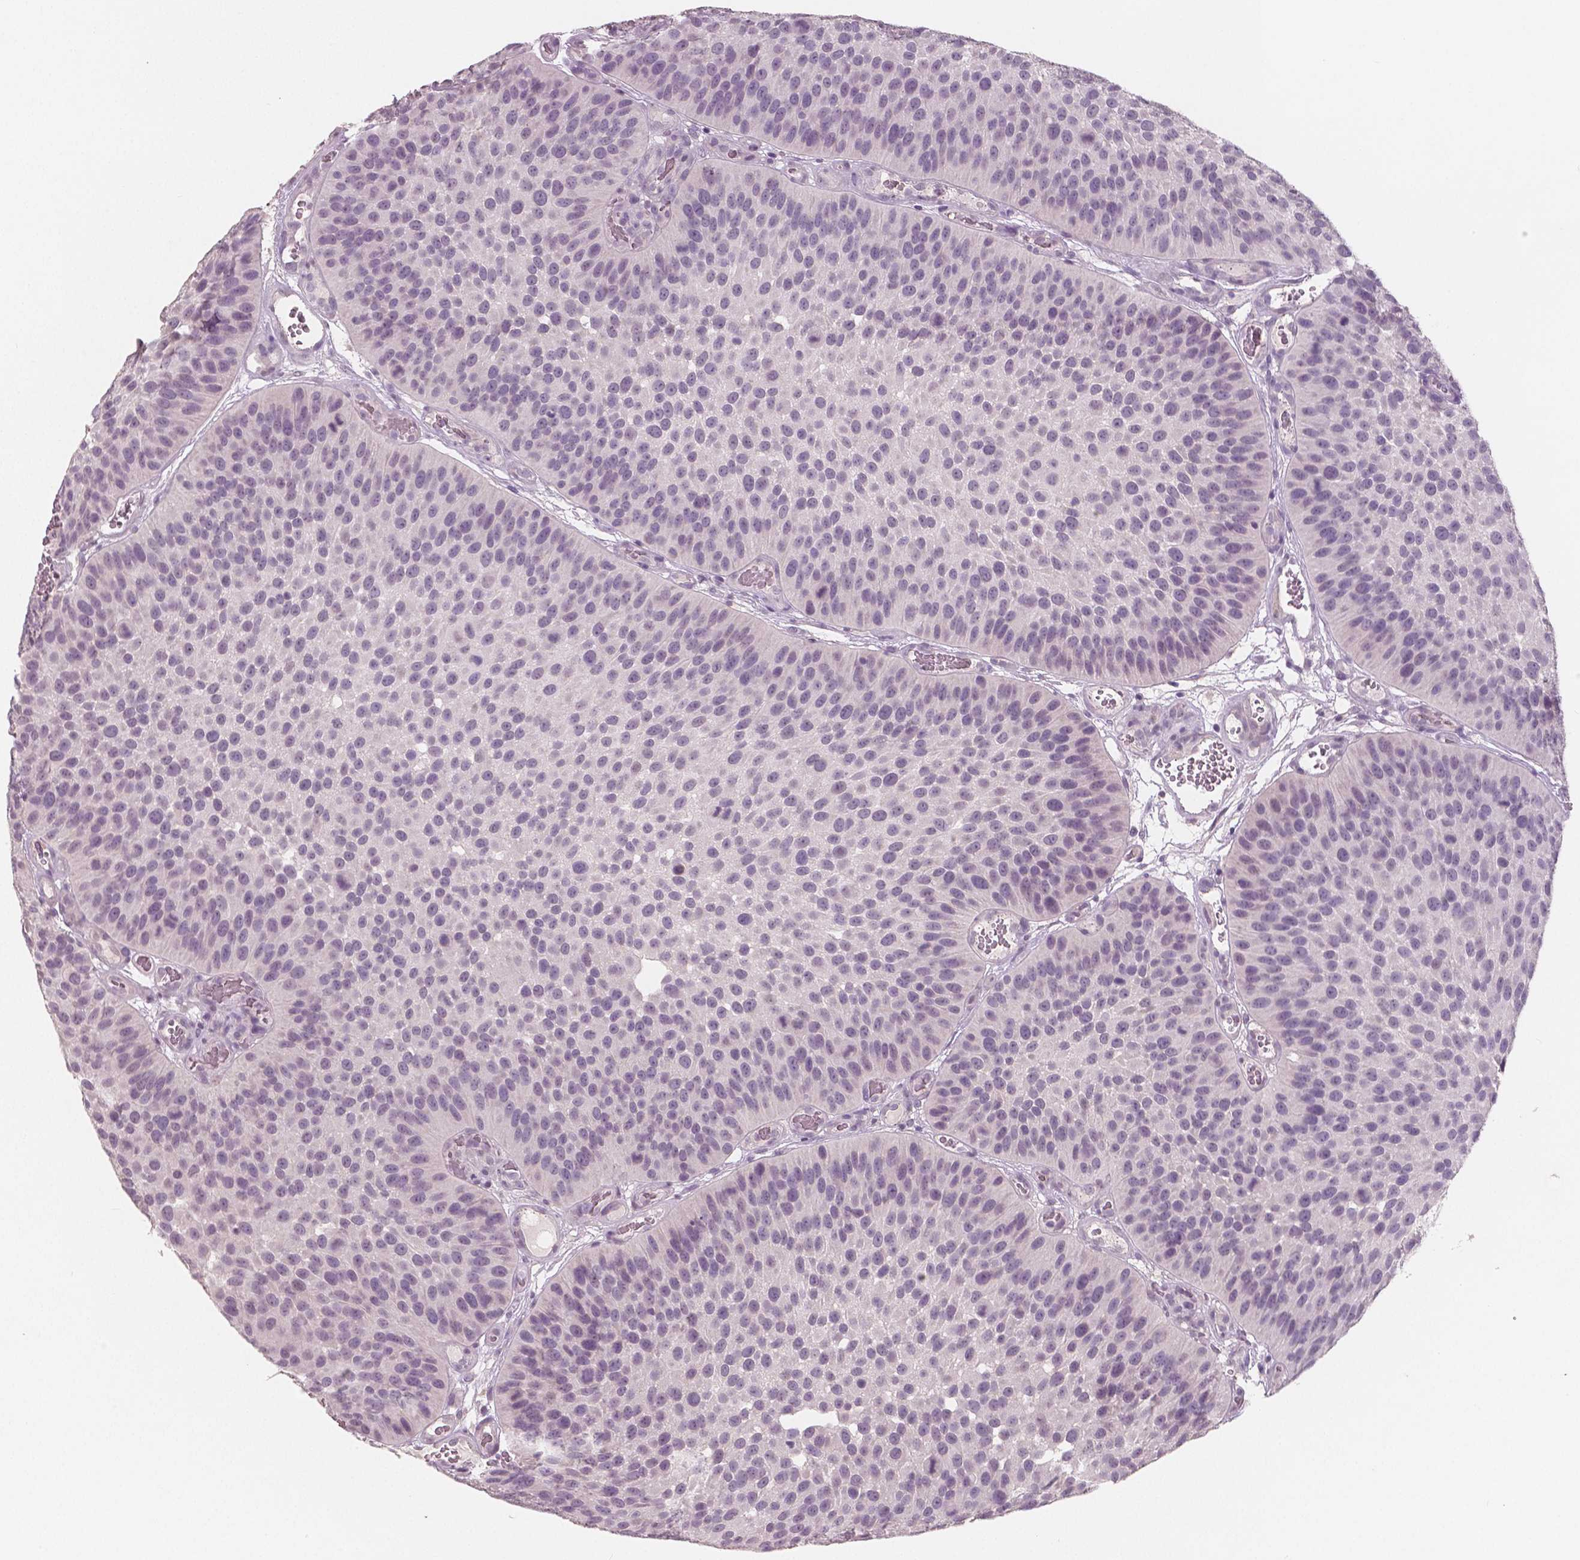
{"staining": {"intensity": "negative", "quantity": "none", "location": "none"}, "tissue": "urothelial cancer", "cell_type": "Tumor cells", "image_type": "cancer", "snomed": [{"axis": "morphology", "description": "Urothelial carcinoma, Low grade"}, {"axis": "topography", "description": "Urinary bladder"}], "caption": "High magnification brightfield microscopy of low-grade urothelial carcinoma stained with DAB (3,3'-diaminobenzidine) (brown) and counterstained with hematoxylin (blue): tumor cells show no significant expression.", "gene": "RNASE7", "patient": {"sex": "male", "age": 76}}